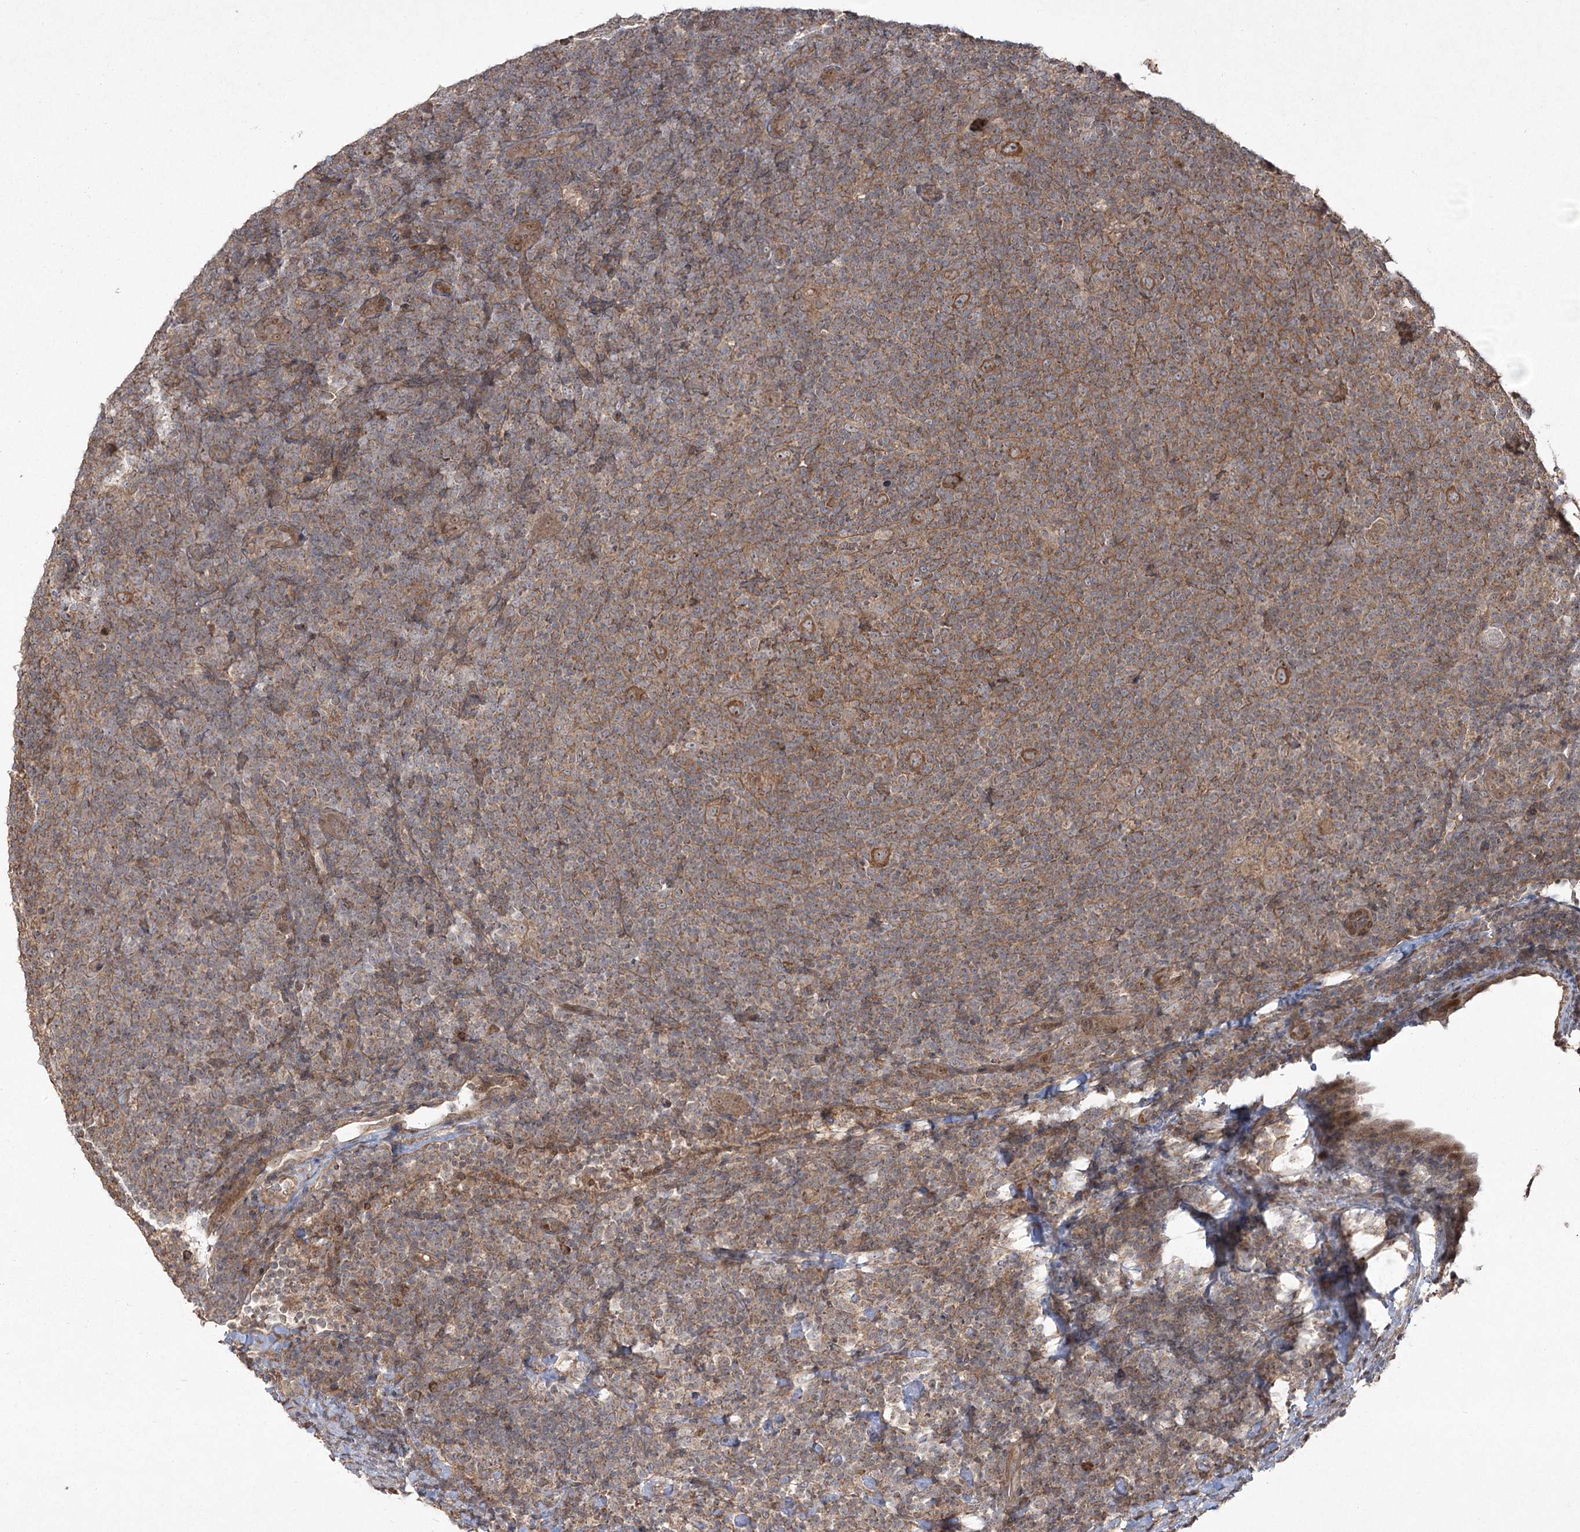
{"staining": {"intensity": "strong", "quantity": "25%-75%", "location": "cytoplasmic/membranous"}, "tissue": "lymphoma", "cell_type": "Tumor cells", "image_type": "cancer", "snomed": [{"axis": "morphology", "description": "Hodgkin's disease, NOS"}, {"axis": "topography", "description": "Lymph node"}], "caption": "The immunohistochemical stain labels strong cytoplasmic/membranous staining in tumor cells of Hodgkin's disease tissue.", "gene": "CPLANE1", "patient": {"sex": "female", "age": 57}}